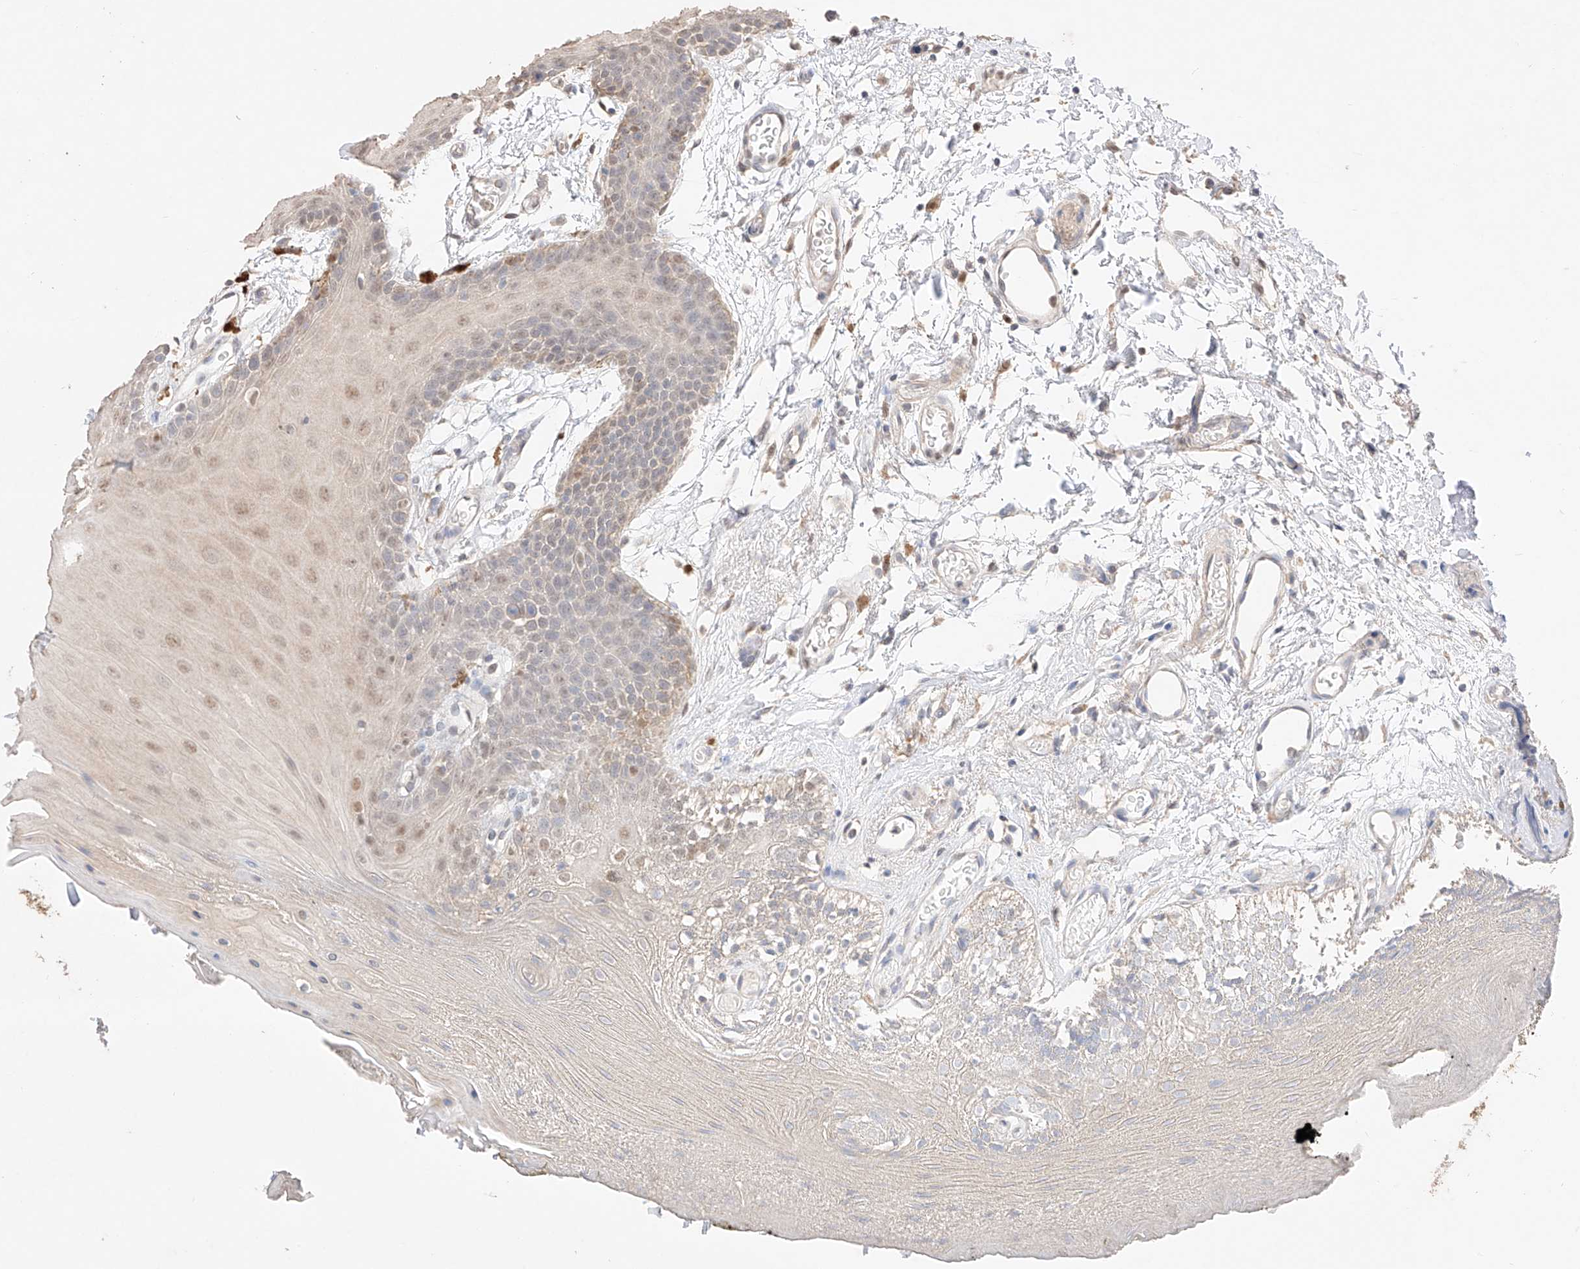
{"staining": {"intensity": "moderate", "quantity": "25%-75%", "location": "nuclear"}, "tissue": "oral mucosa", "cell_type": "Squamous epithelial cells", "image_type": "normal", "snomed": [{"axis": "morphology", "description": "Normal tissue, NOS"}, {"axis": "morphology", "description": "Squamous cell carcinoma, NOS"}, {"axis": "topography", "description": "Skeletal muscle"}, {"axis": "topography", "description": "Oral tissue"}, {"axis": "topography", "description": "Salivary gland"}, {"axis": "topography", "description": "Head-Neck"}], "caption": "Immunohistochemistry image of benign oral mucosa: oral mucosa stained using immunohistochemistry exhibits medium levels of moderate protein expression localized specifically in the nuclear of squamous epithelial cells, appearing as a nuclear brown color.", "gene": "APIP", "patient": {"sex": "male", "age": 54}}